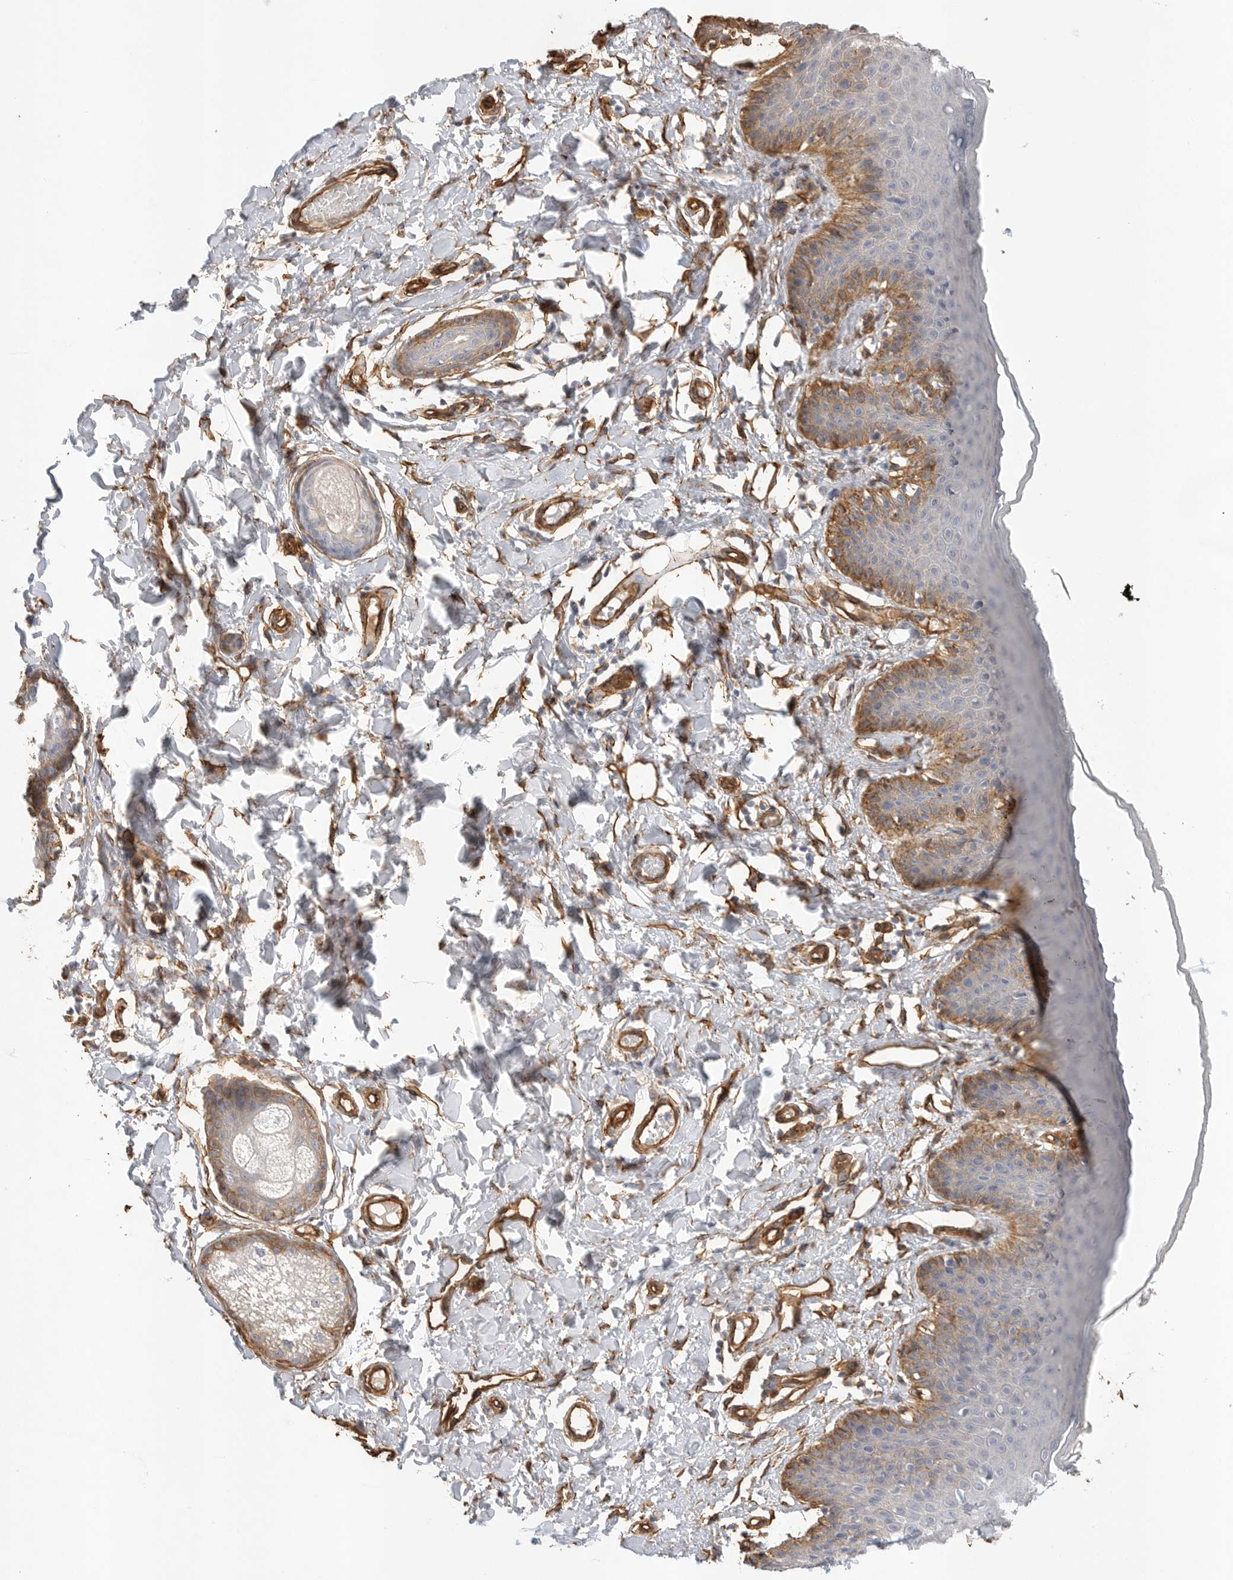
{"staining": {"intensity": "moderate", "quantity": "<25%", "location": "cytoplasmic/membranous"}, "tissue": "skin", "cell_type": "Epidermal cells", "image_type": "normal", "snomed": [{"axis": "morphology", "description": "Normal tissue, NOS"}, {"axis": "topography", "description": "Vulva"}], "caption": "This is a micrograph of immunohistochemistry (IHC) staining of normal skin, which shows moderate staining in the cytoplasmic/membranous of epidermal cells.", "gene": "JMJD4", "patient": {"sex": "female", "age": 66}}